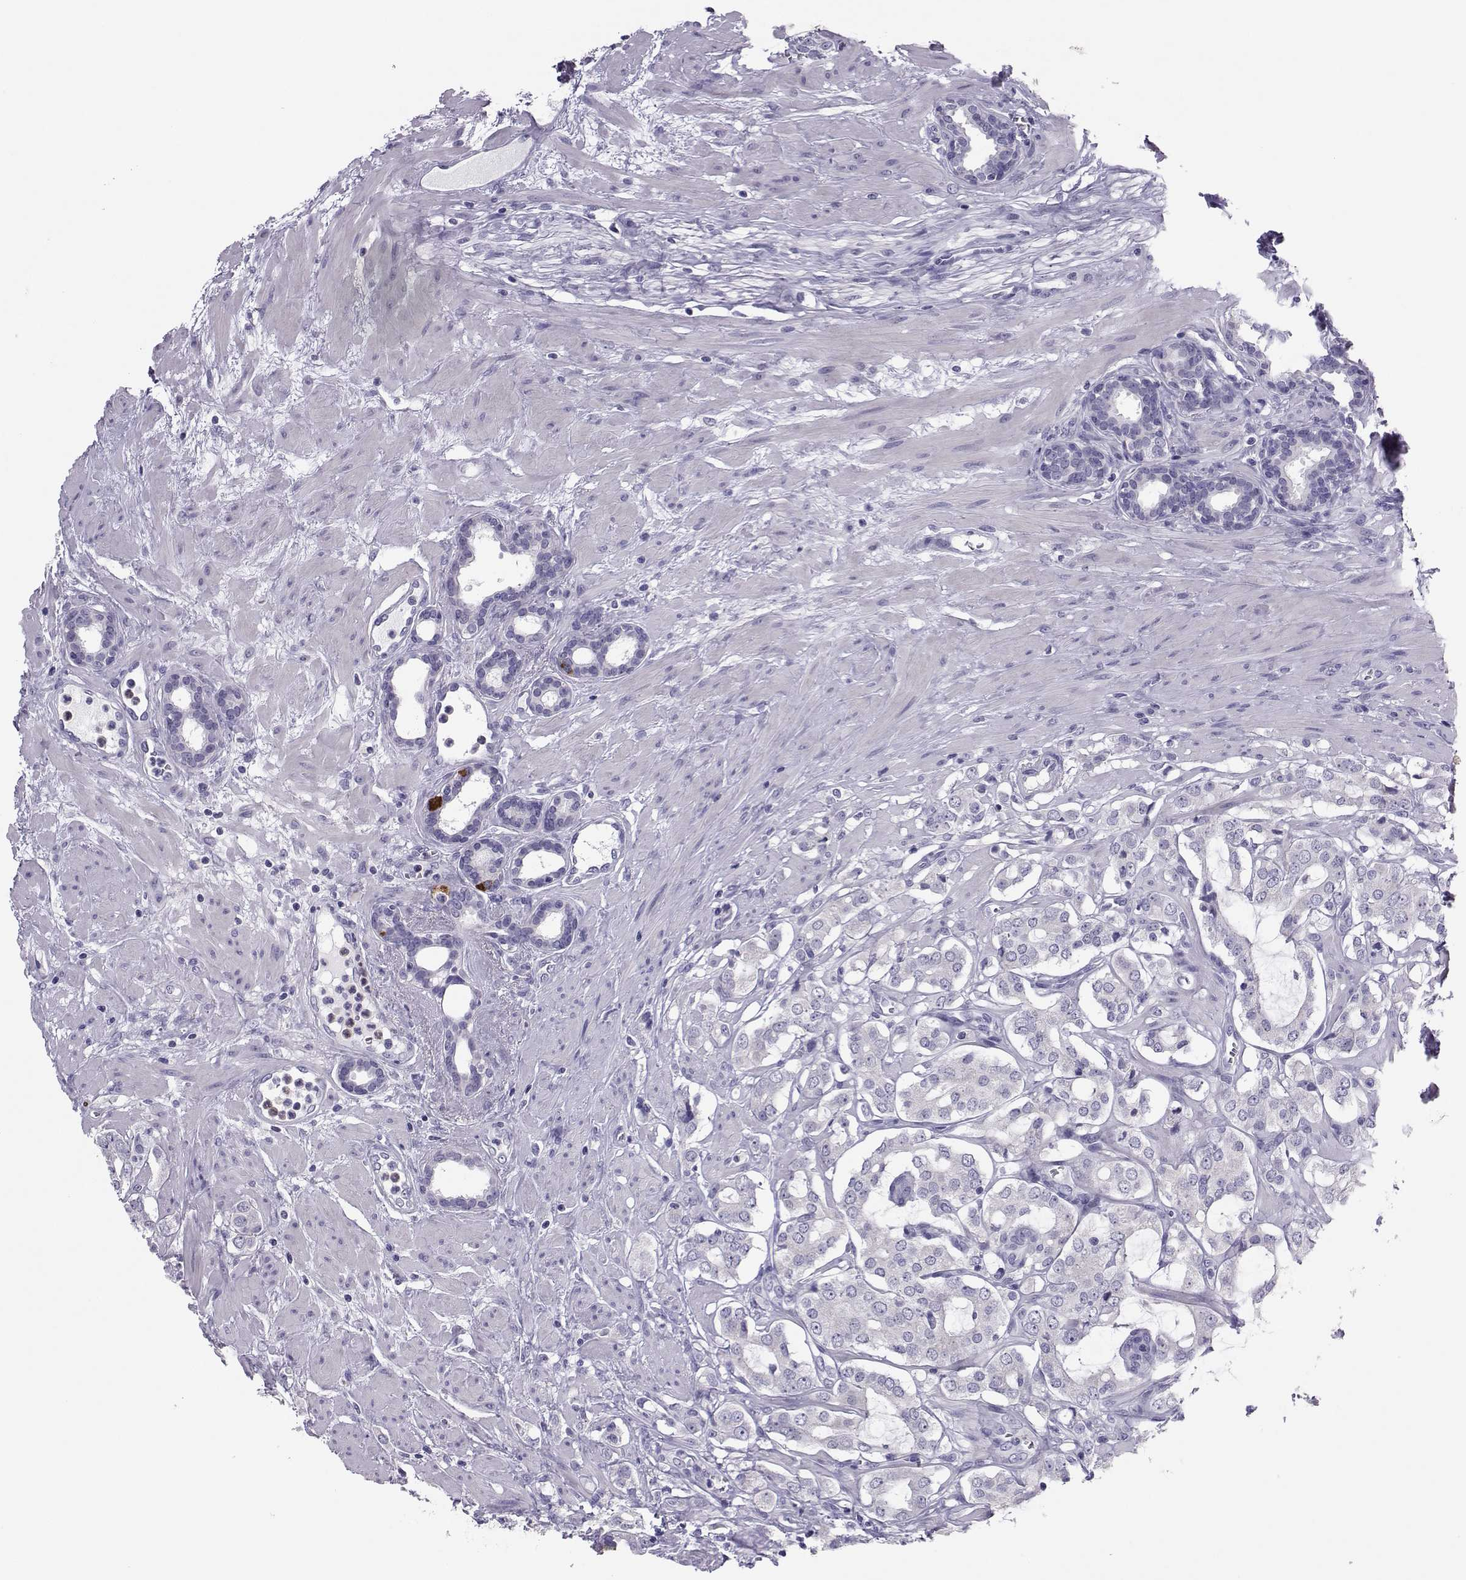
{"staining": {"intensity": "negative", "quantity": "none", "location": "none"}, "tissue": "prostate cancer", "cell_type": "Tumor cells", "image_type": "cancer", "snomed": [{"axis": "morphology", "description": "Adenocarcinoma, NOS"}, {"axis": "topography", "description": "Prostate"}], "caption": "The histopathology image demonstrates no staining of tumor cells in prostate cancer (adenocarcinoma).", "gene": "TRPM7", "patient": {"sex": "male", "age": 66}}